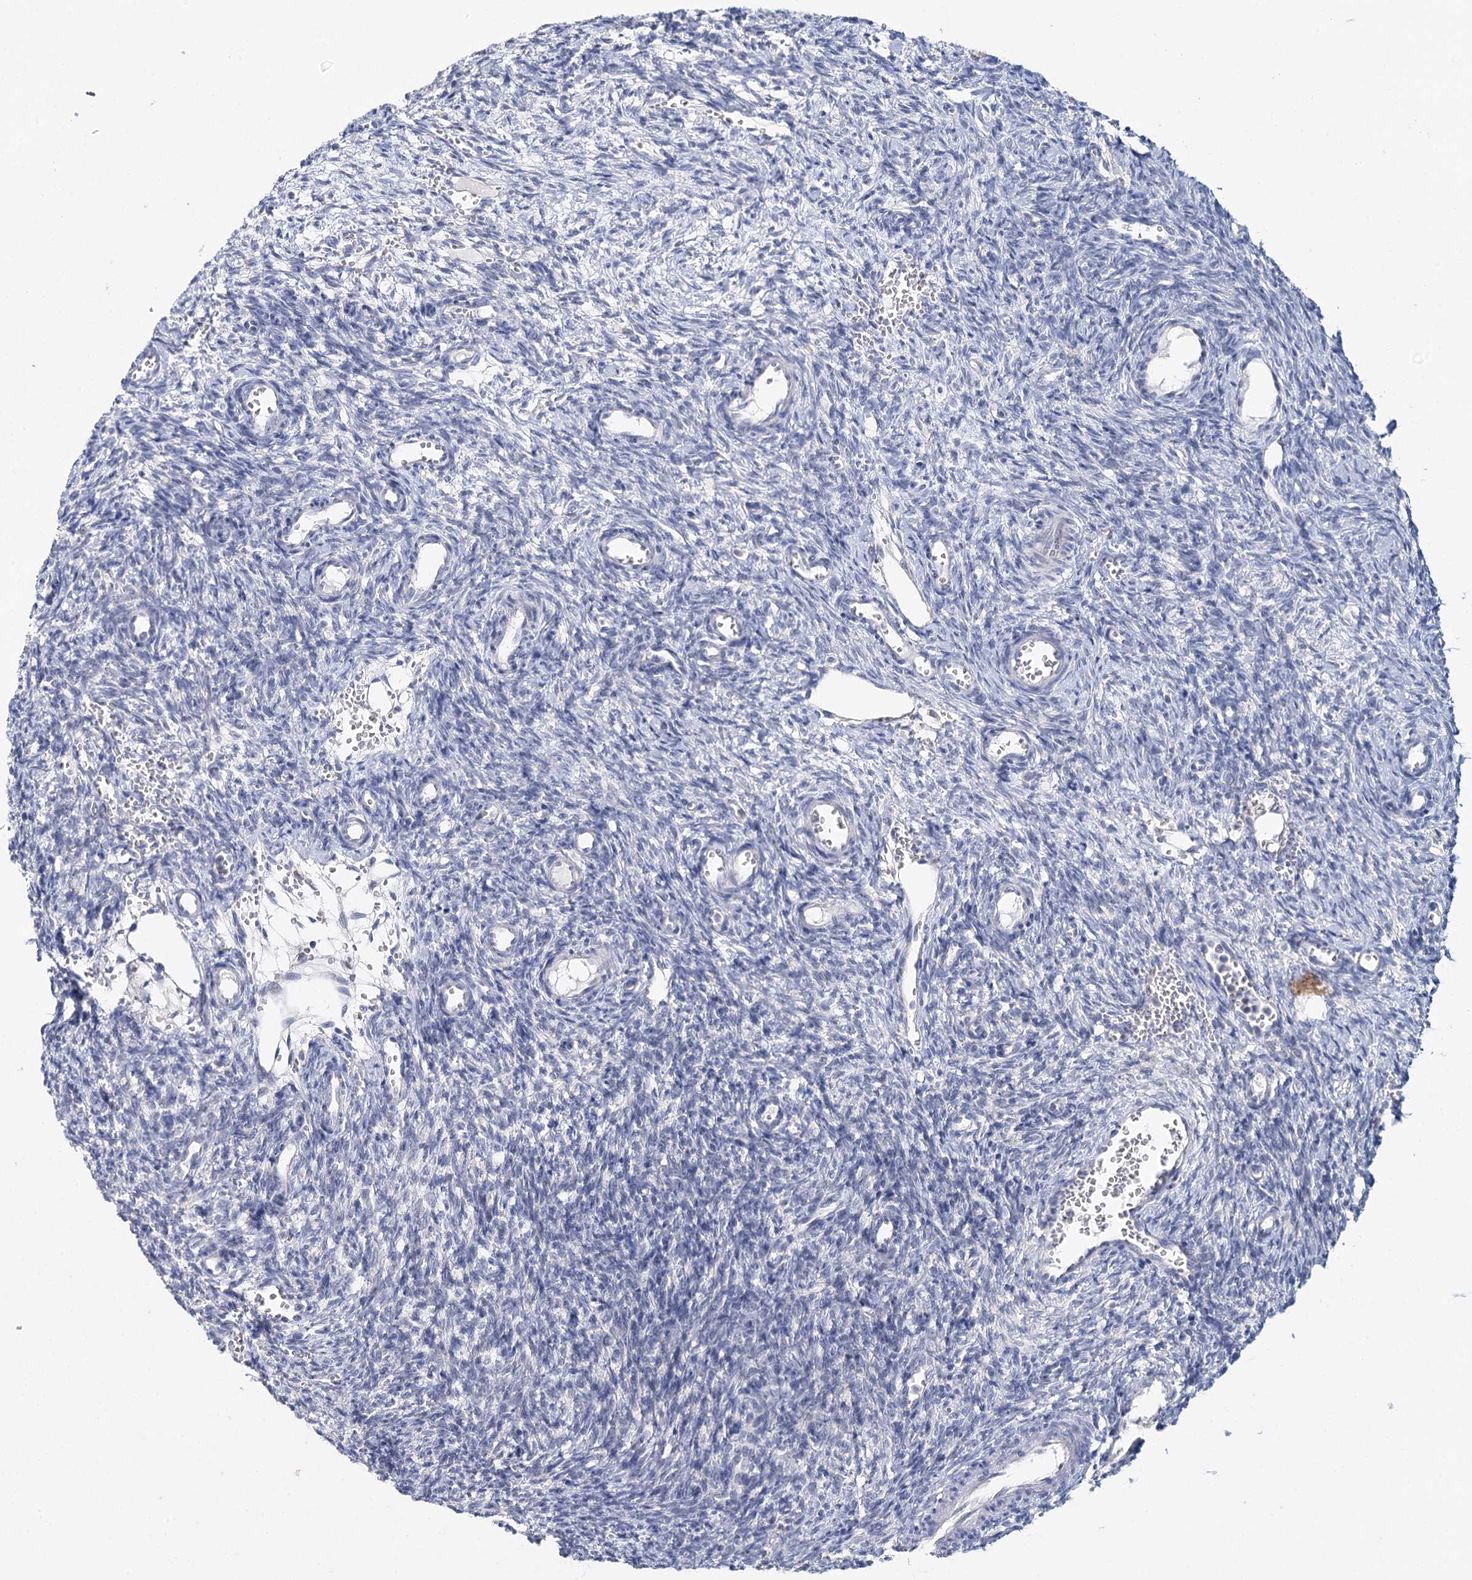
{"staining": {"intensity": "negative", "quantity": "none", "location": "none"}, "tissue": "ovary", "cell_type": "Ovarian stroma cells", "image_type": "normal", "snomed": [{"axis": "morphology", "description": "Normal tissue, NOS"}, {"axis": "topography", "description": "Ovary"}], "caption": "The photomicrograph displays no staining of ovarian stroma cells in normal ovary. (DAB (3,3'-diaminobenzidine) immunohistochemistry, high magnification).", "gene": "DAPK1", "patient": {"sex": "female", "age": 39}}